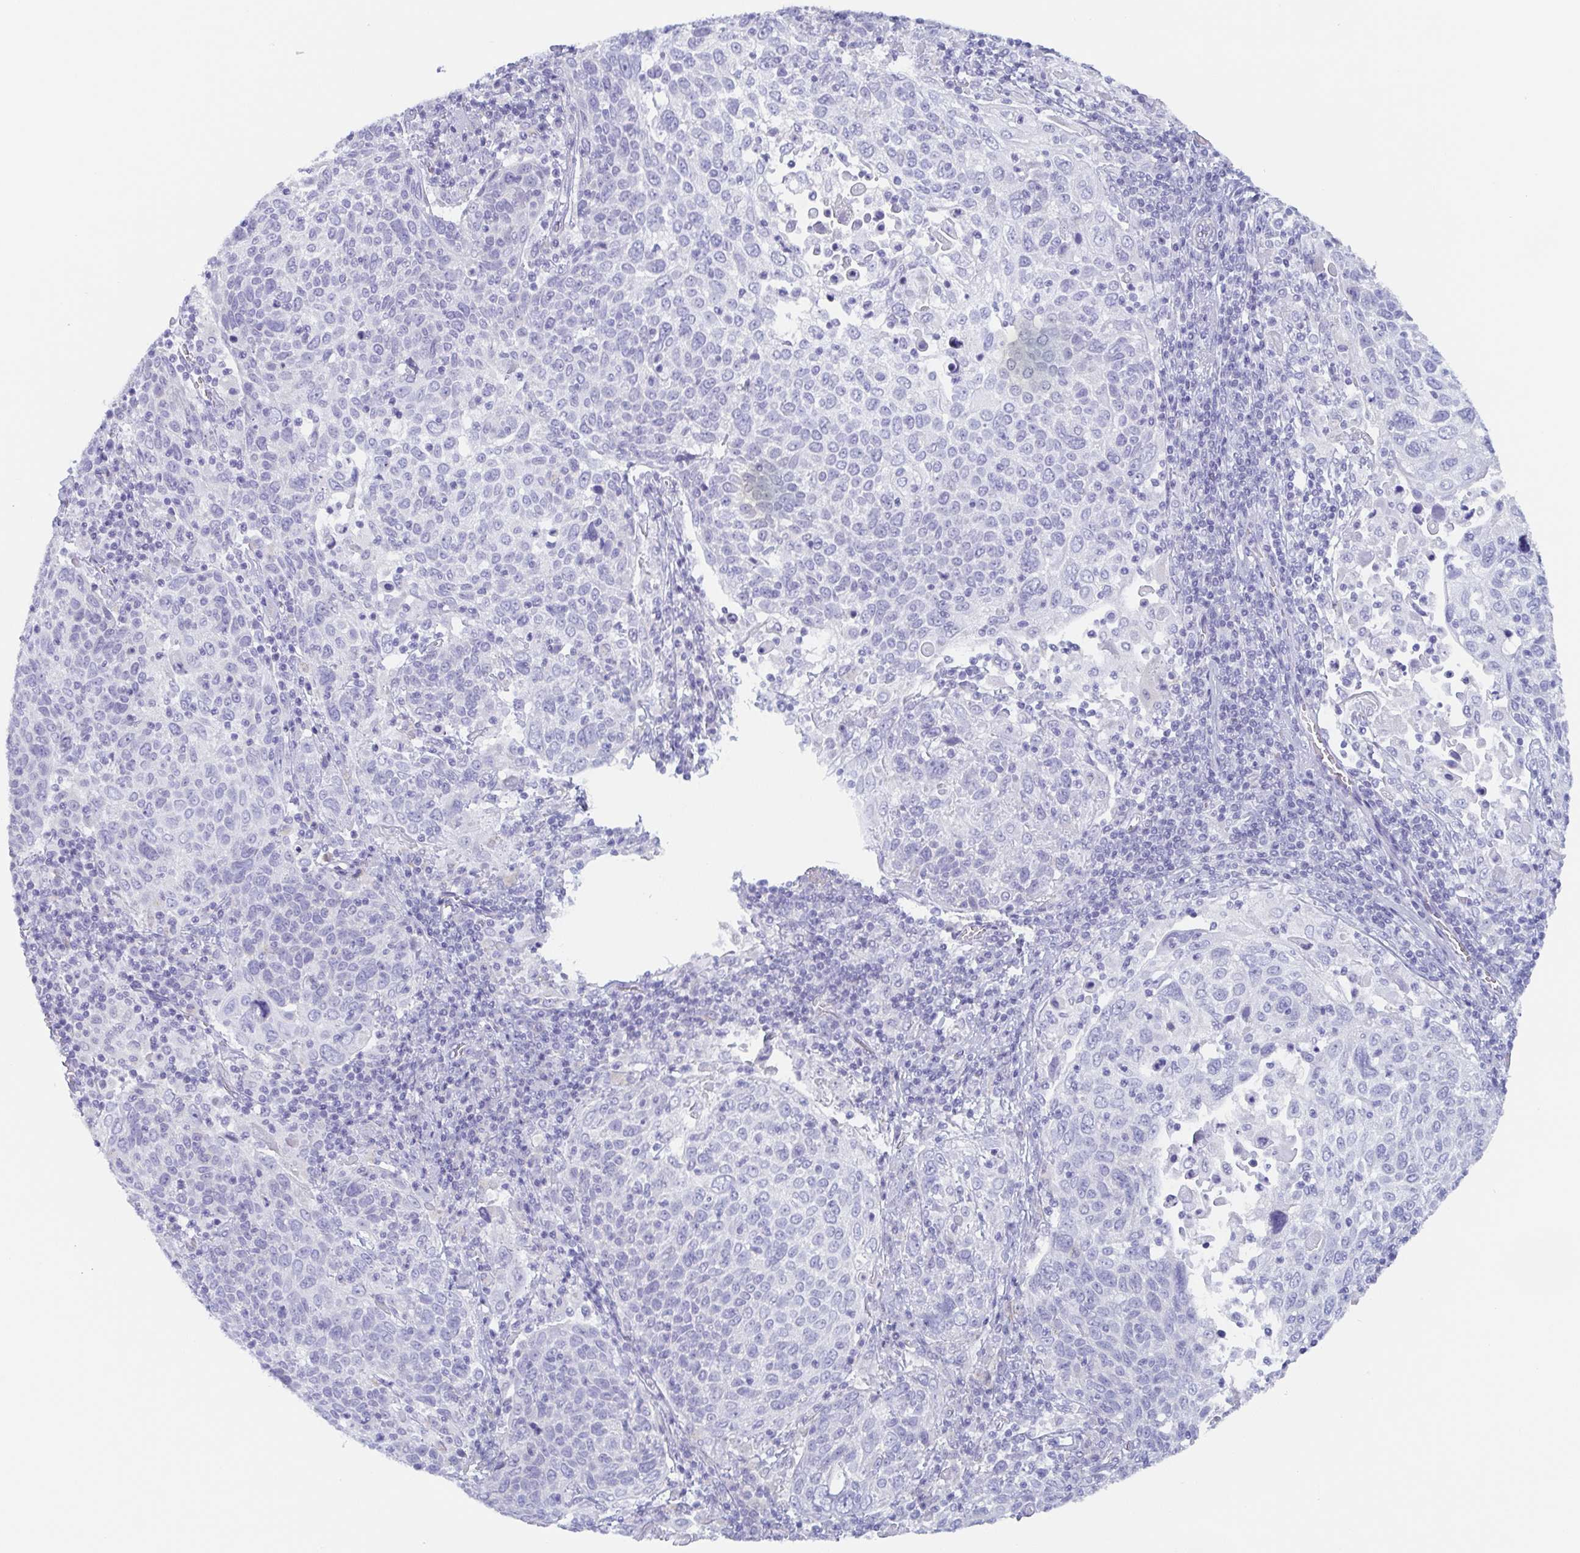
{"staining": {"intensity": "negative", "quantity": "none", "location": "none"}, "tissue": "cervical cancer", "cell_type": "Tumor cells", "image_type": "cancer", "snomed": [{"axis": "morphology", "description": "Squamous cell carcinoma, NOS"}, {"axis": "topography", "description": "Cervix"}], "caption": "Protein analysis of cervical squamous cell carcinoma displays no significant expression in tumor cells.", "gene": "TAGLN3", "patient": {"sex": "female", "age": 61}}